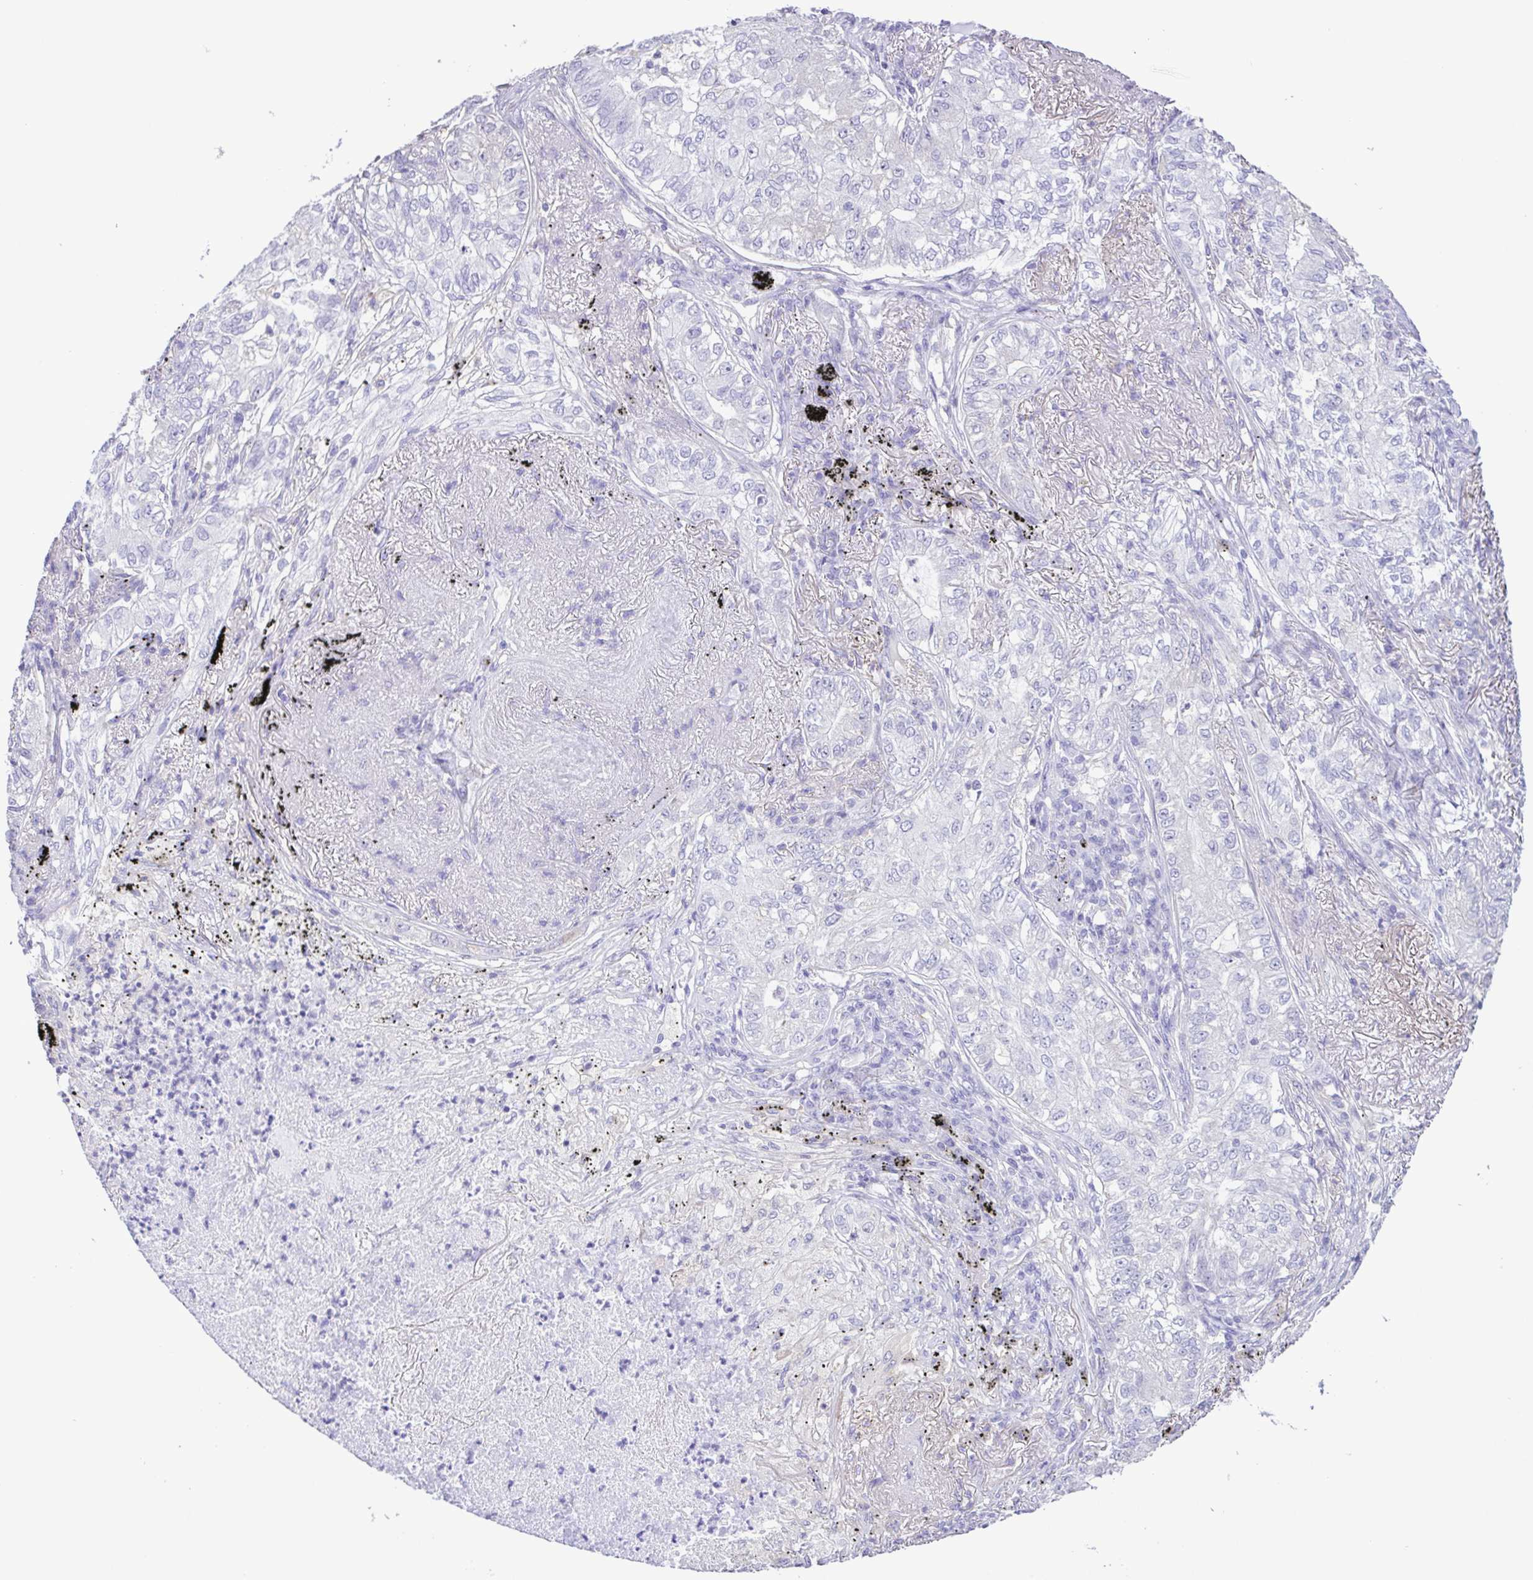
{"staining": {"intensity": "negative", "quantity": "none", "location": "none"}, "tissue": "lung cancer", "cell_type": "Tumor cells", "image_type": "cancer", "snomed": [{"axis": "morphology", "description": "Adenocarcinoma, NOS"}, {"axis": "topography", "description": "Lung"}], "caption": "High power microscopy image of an immunohistochemistry (IHC) image of lung adenocarcinoma, revealing no significant expression in tumor cells. Nuclei are stained in blue.", "gene": "CYP17A1", "patient": {"sex": "female", "age": 73}}